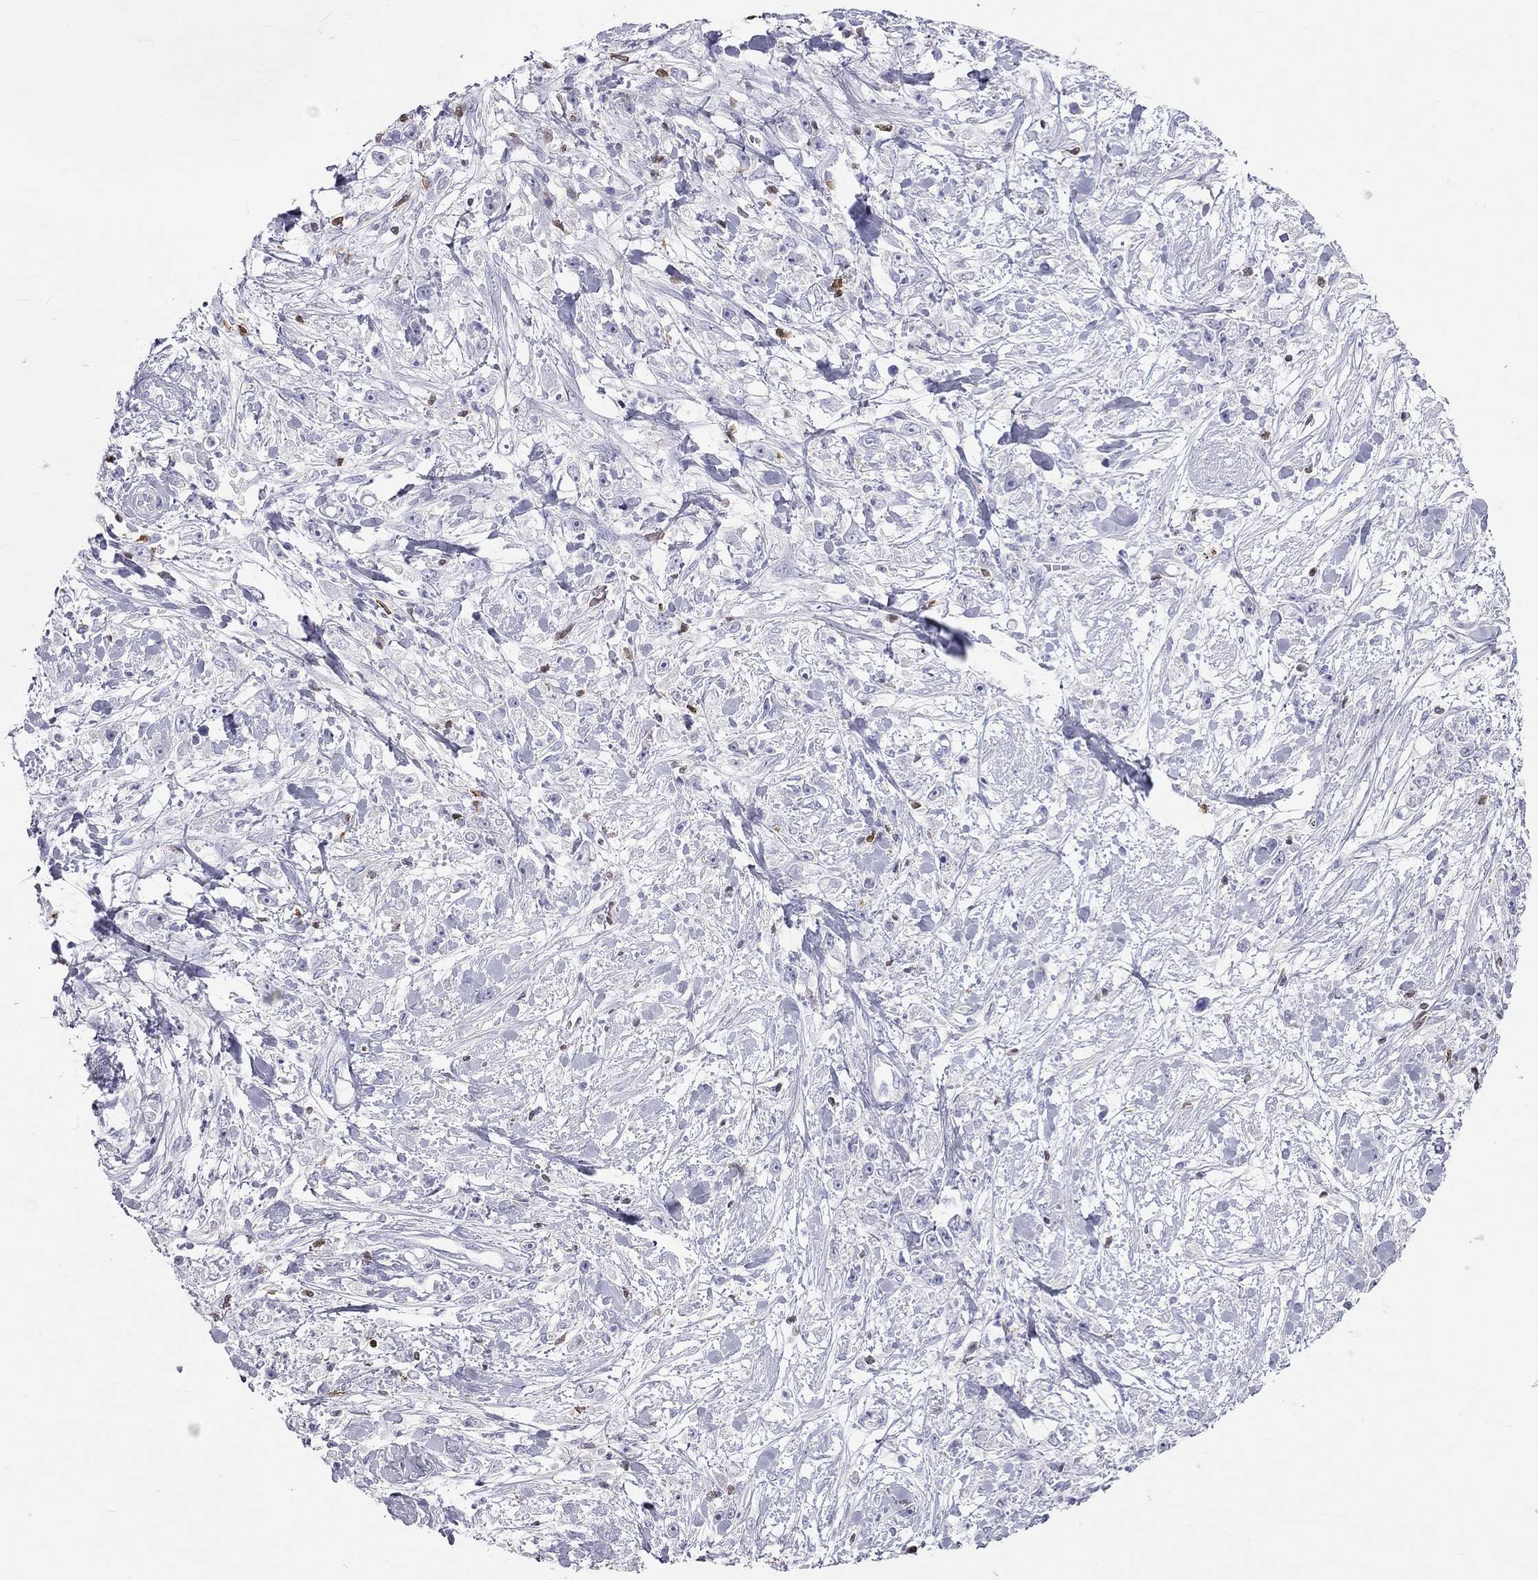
{"staining": {"intensity": "negative", "quantity": "none", "location": "none"}, "tissue": "stomach cancer", "cell_type": "Tumor cells", "image_type": "cancer", "snomed": [{"axis": "morphology", "description": "Adenocarcinoma, NOS"}, {"axis": "topography", "description": "Stomach"}], "caption": "DAB (3,3'-diaminobenzidine) immunohistochemical staining of stomach adenocarcinoma shows no significant positivity in tumor cells. (IHC, brightfield microscopy, high magnification).", "gene": "SH2D2A", "patient": {"sex": "female", "age": 59}}